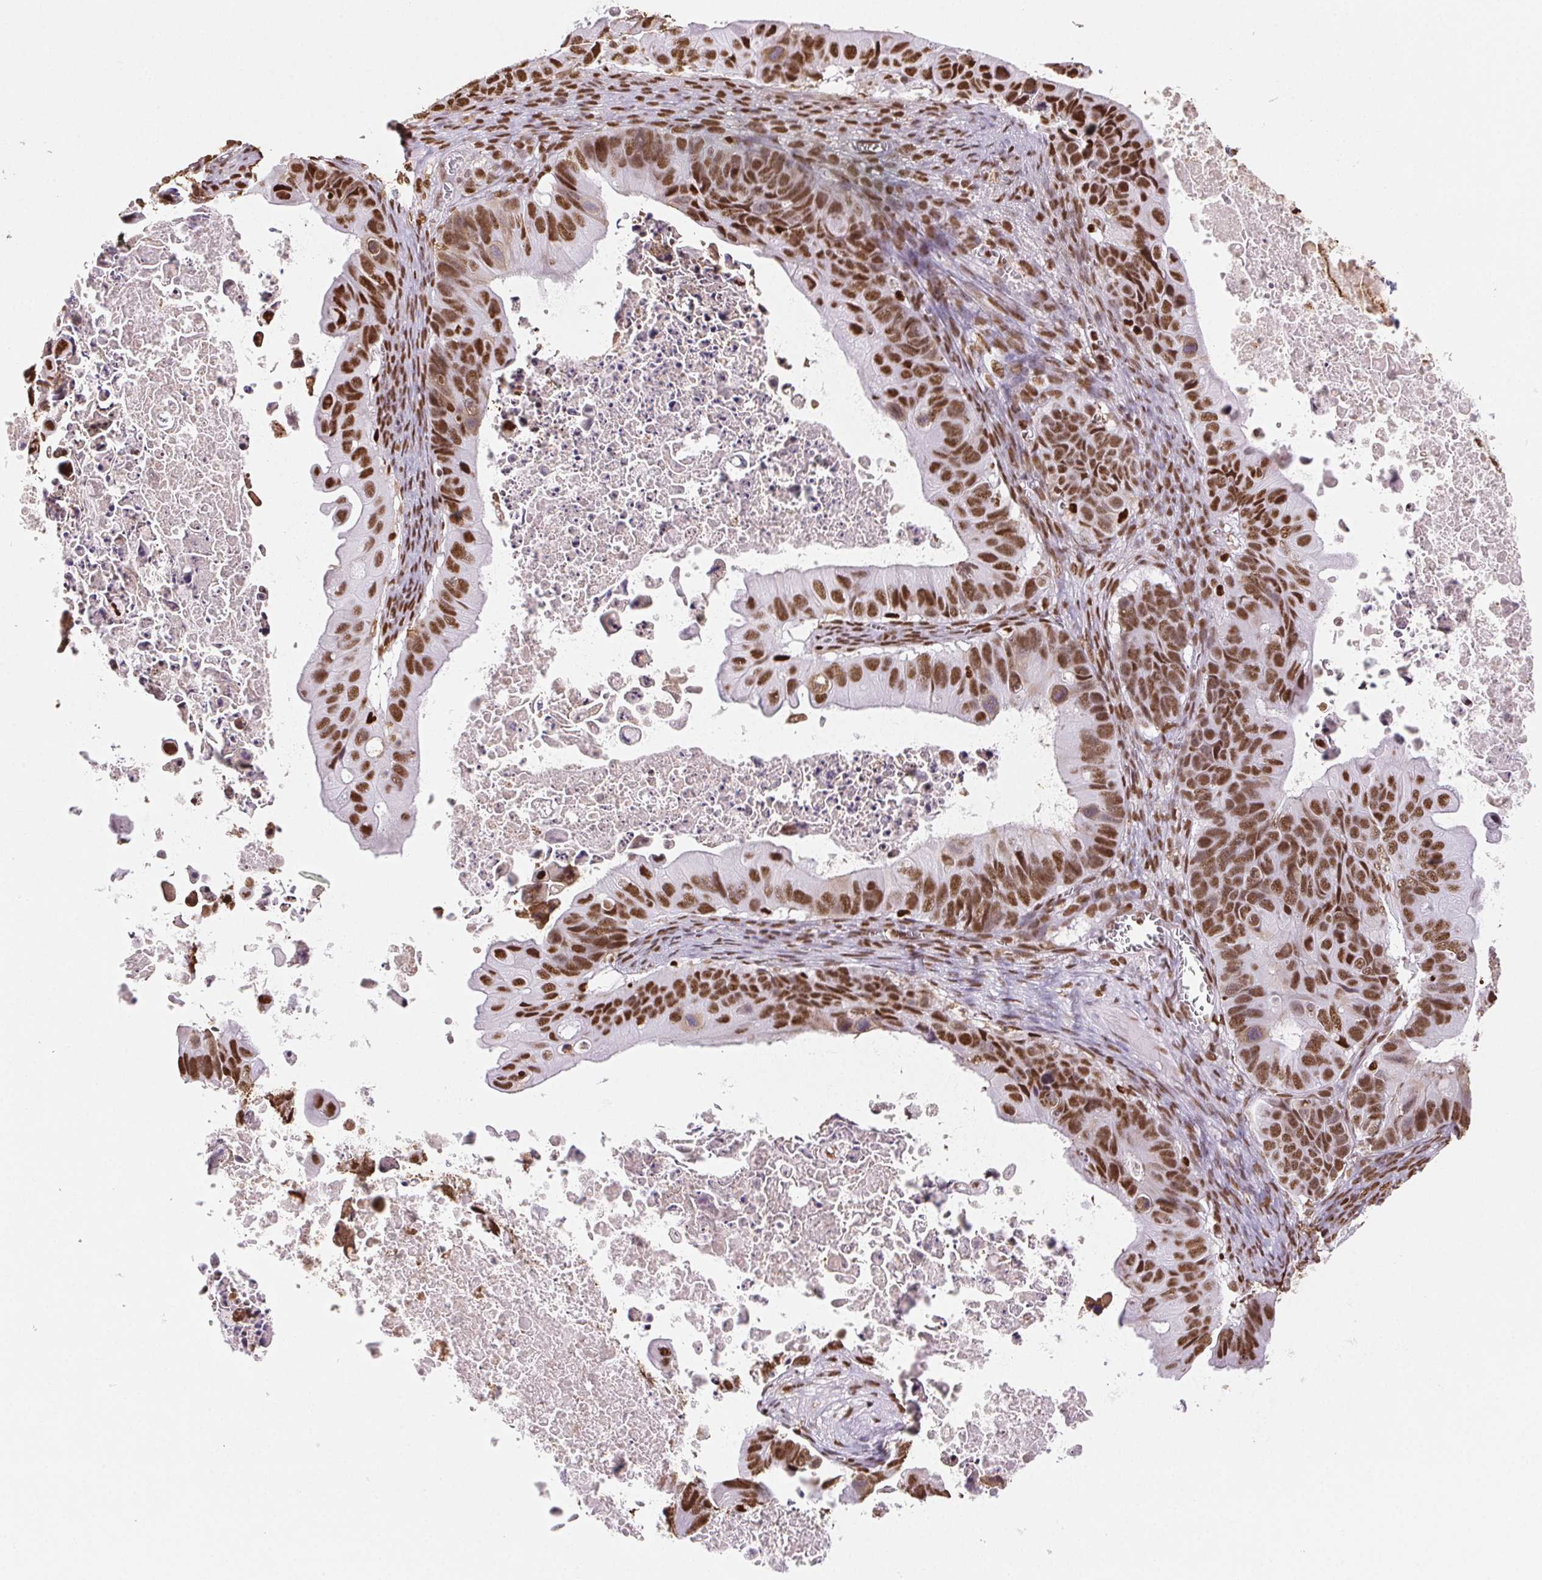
{"staining": {"intensity": "strong", "quantity": ">75%", "location": "nuclear"}, "tissue": "ovarian cancer", "cell_type": "Tumor cells", "image_type": "cancer", "snomed": [{"axis": "morphology", "description": "Cystadenocarcinoma, mucinous, NOS"}, {"axis": "topography", "description": "Ovary"}], "caption": "Immunohistochemistry (IHC) micrograph of neoplastic tissue: ovarian cancer stained using immunohistochemistry (IHC) shows high levels of strong protein expression localized specifically in the nuclear of tumor cells, appearing as a nuclear brown color.", "gene": "SET", "patient": {"sex": "female", "age": 64}}